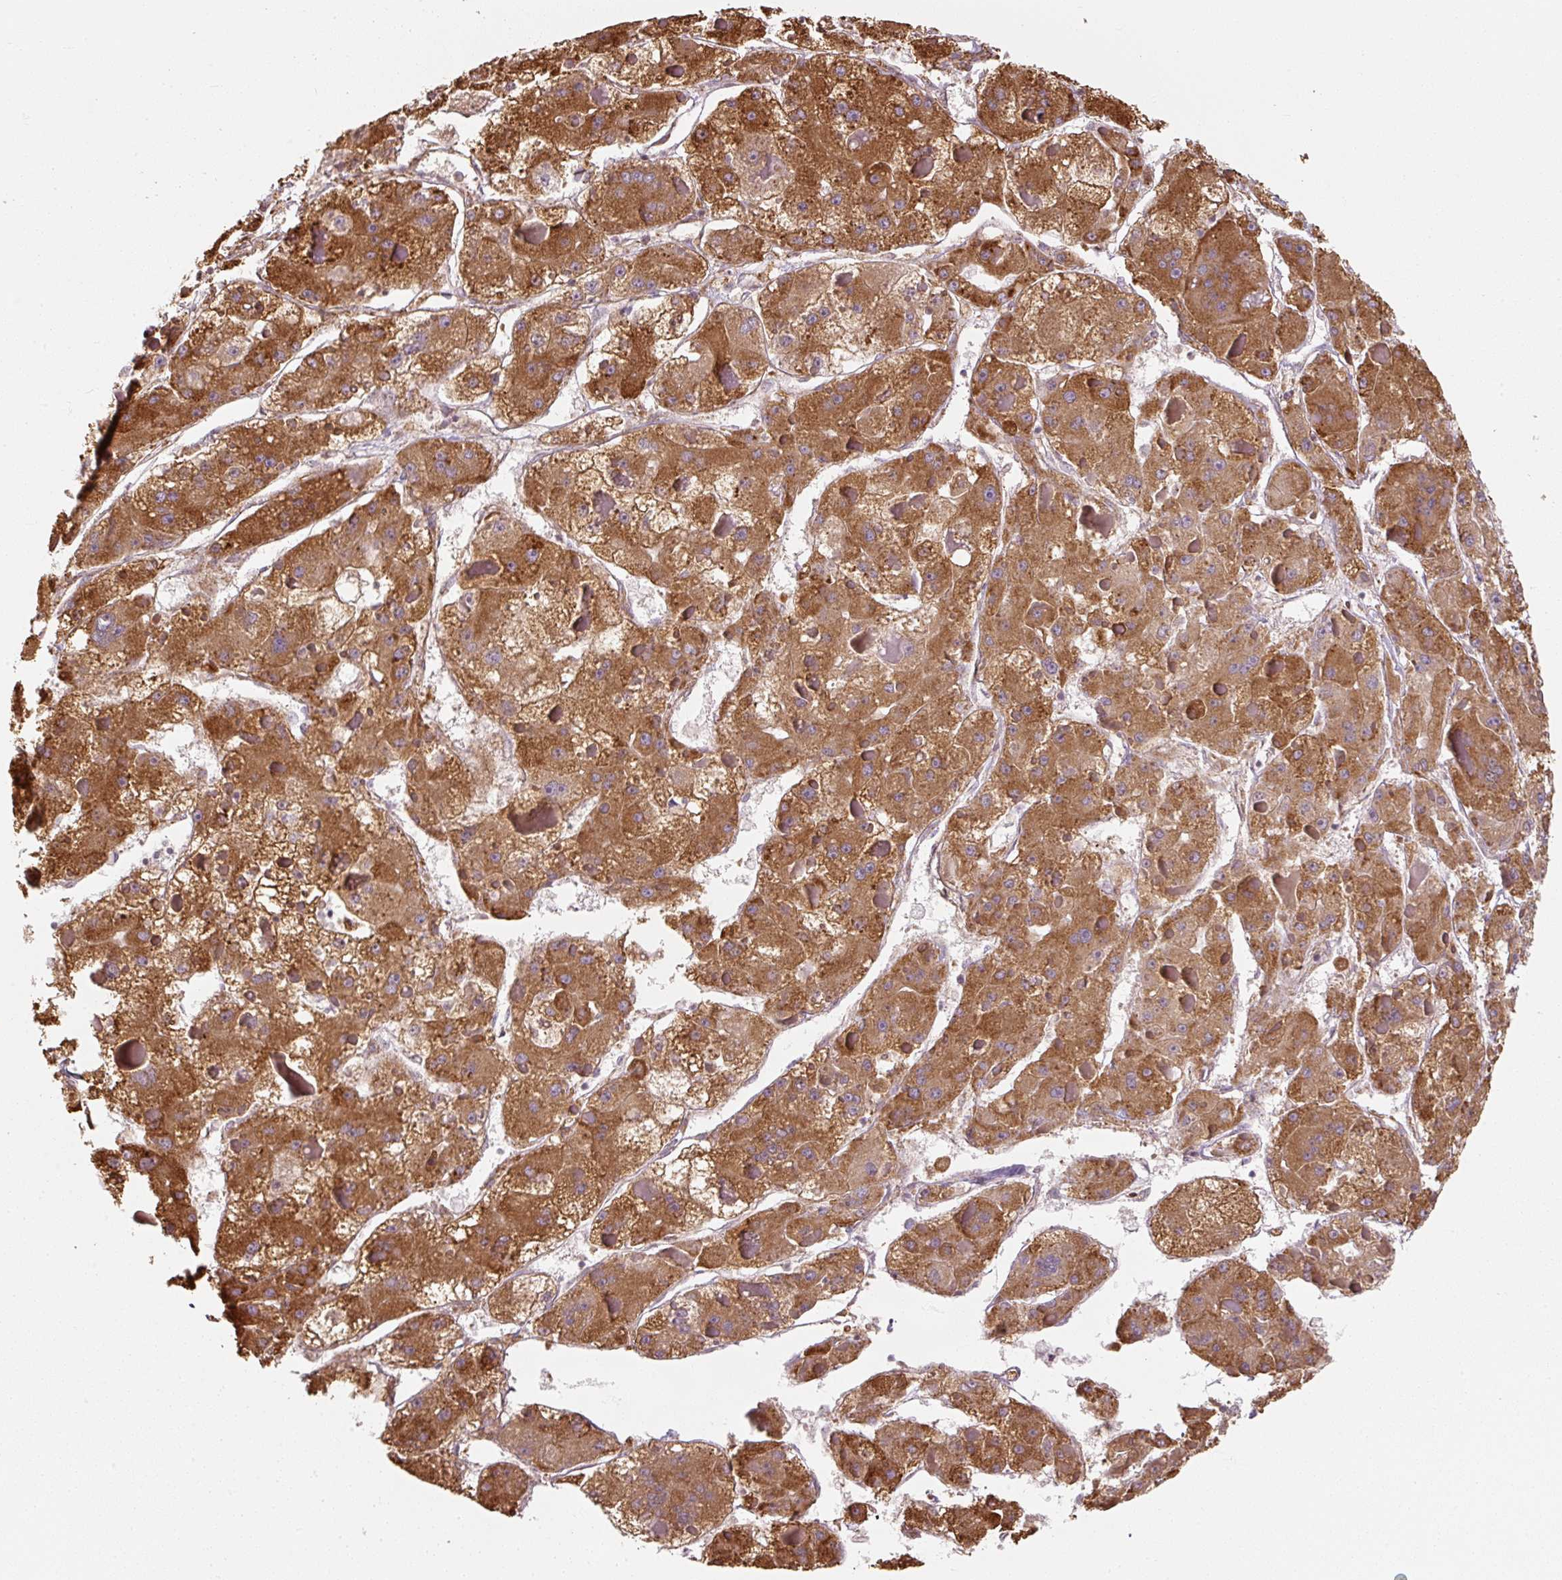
{"staining": {"intensity": "strong", "quantity": ">75%", "location": "cytoplasmic/membranous"}, "tissue": "liver cancer", "cell_type": "Tumor cells", "image_type": "cancer", "snomed": [{"axis": "morphology", "description": "Carcinoma, Hepatocellular, NOS"}, {"axis": "topography", "description": "Liver"}], "caption": "The immunohistochemical stain labels strong cytoplasmic/membranous expression in tumor cells of liver cancer tissue.", "gene": "PRKCSH", "patient": {"sex": "female", "age": 73}}